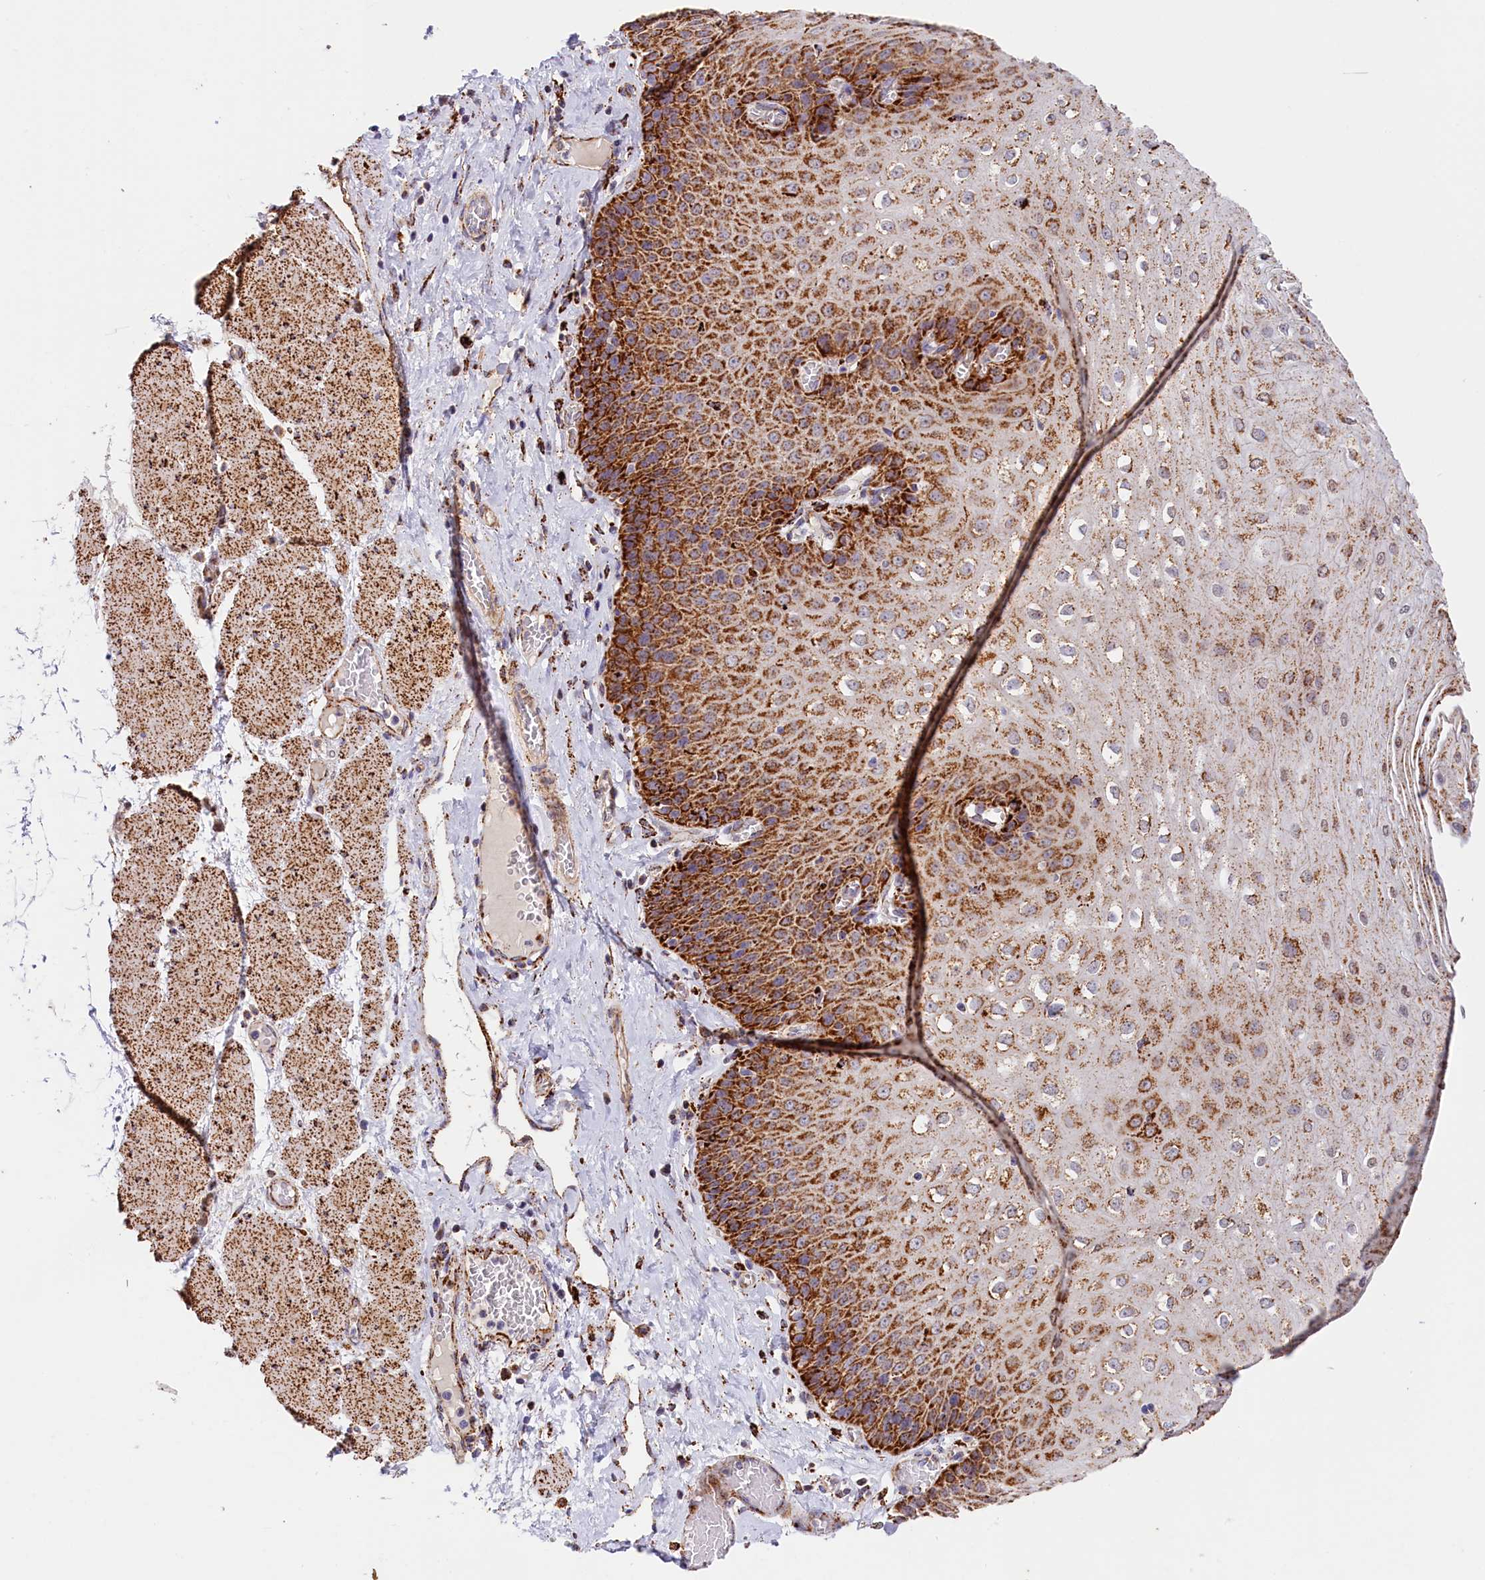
{"staining": {"intensity": "strong", "quantity": ">75%", "location": "cytoplasmic/membranous"}, "tissue": "esophagus", "cell_type": "Squamous epithelial cells", "image_type": "normal", "snomed": [{"axis": "morphology", "description": "Normal tissue, NOS"}, {"axis": "topography", "description": "Esophagus"}], "caption": "Immunohistochemical staining of unremarkable human esophagus displays high levels of strong cytoplasmic/membranous staining in approximately >75% of squamous epithelial cells.", "gene": "AKTIP", "patient": {"sex": "male", "age": 60}}